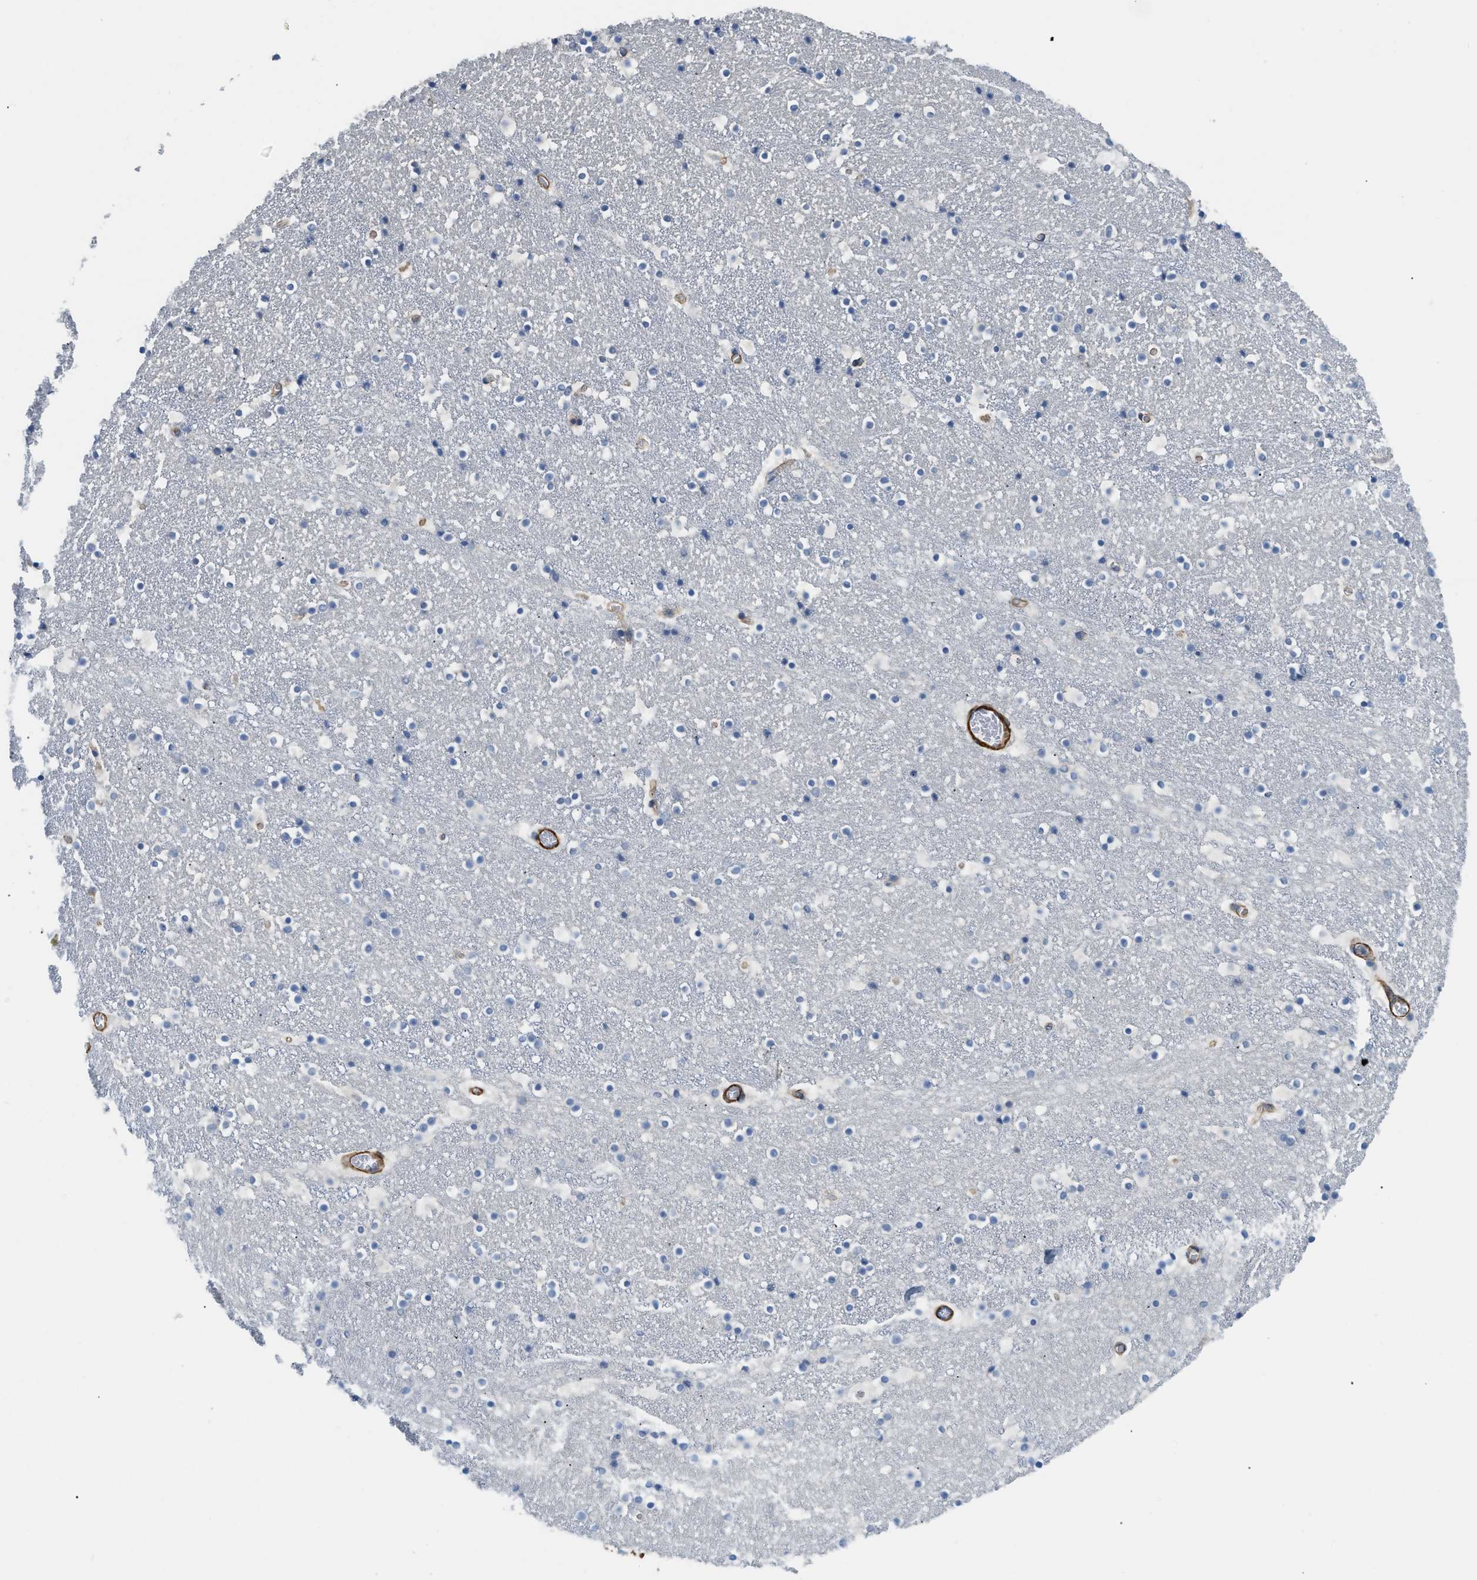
{"staining": {"intensity": "negative", "quantity": "none", "location": "none"}, "tissue": "caudate", "cell_type": "Glial cells", "image_type": "normal", "snomed": [{"axis": "morphology", "description": "Normal tissue, NOS"}, {"axis": "topography", "description": "Lateral ventricle wall"}], "caption": "Immunohistochemistry (IHC) histopathology image of unremarkable human caudate stained for a protein (brown), which reveals no expression in glial cells. (Brightfield microscopy of DAB IHC at high magnification).", "gene": "BMPR1A", "patient": {"sex": "male", "age": 45}}